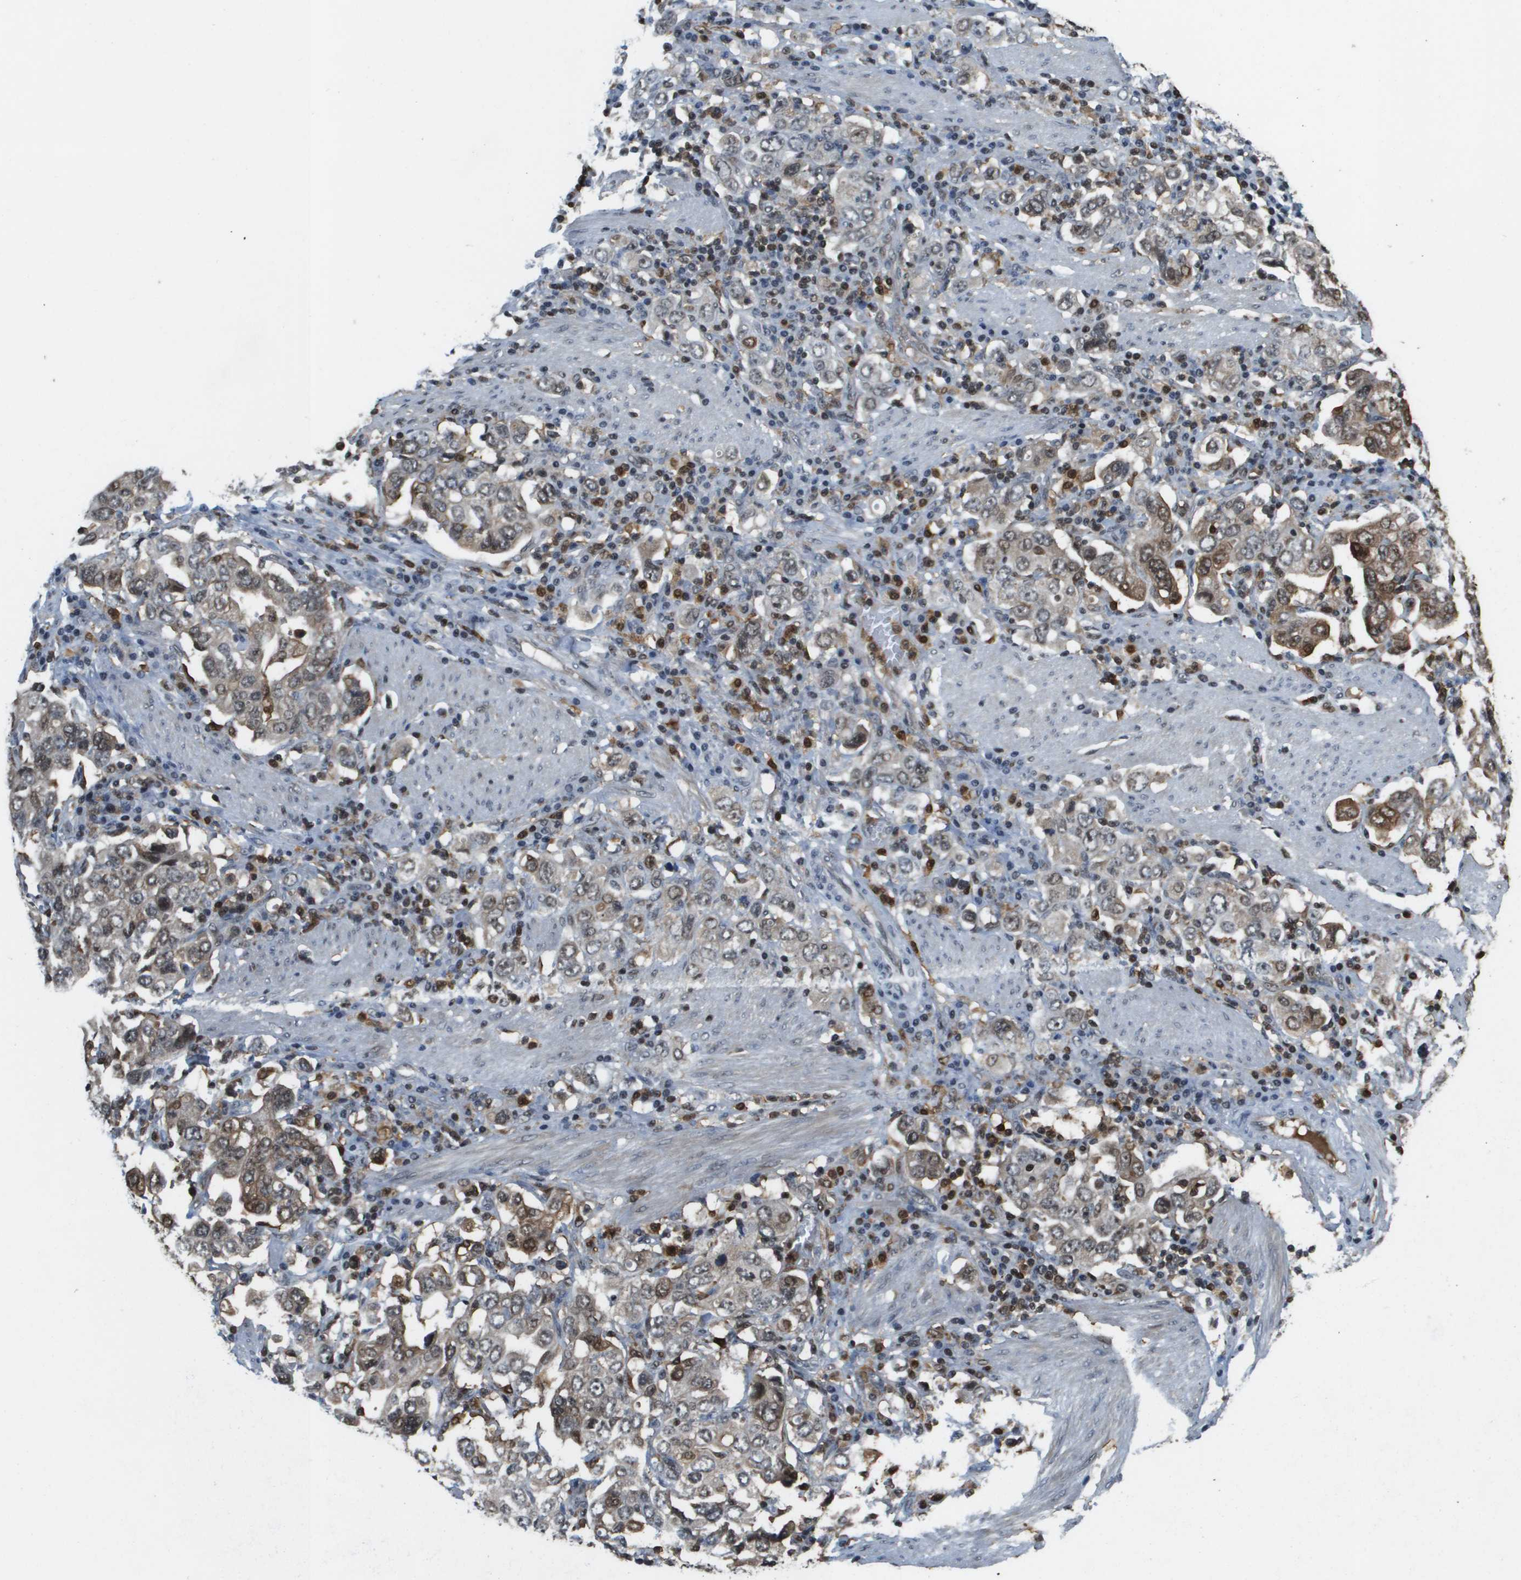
{"staining": {"intensity": "moderate", "quantity": "25%-75%", "location": "cytoplasmic/membranous,nuclear"}, "tissue": "stomach cancer", "cell_type": "Tumor cells", "image_type": "cancer", "snomed": [{"axis": "morphology", "description": "Adenocarcinoma, NOS"}, {"axis": "topography", "description": "Stomach, upper"}], "caption": "Immunohistochemical staining of human adenocarcinoma (stomach) exhibits medium levels of moderate cytoplasmic/membranous and nuclear protein staining in approximately 25%-75% of tumor cells.", "gene": "EP400", "patient": {"sex": "male", "age": 62}}